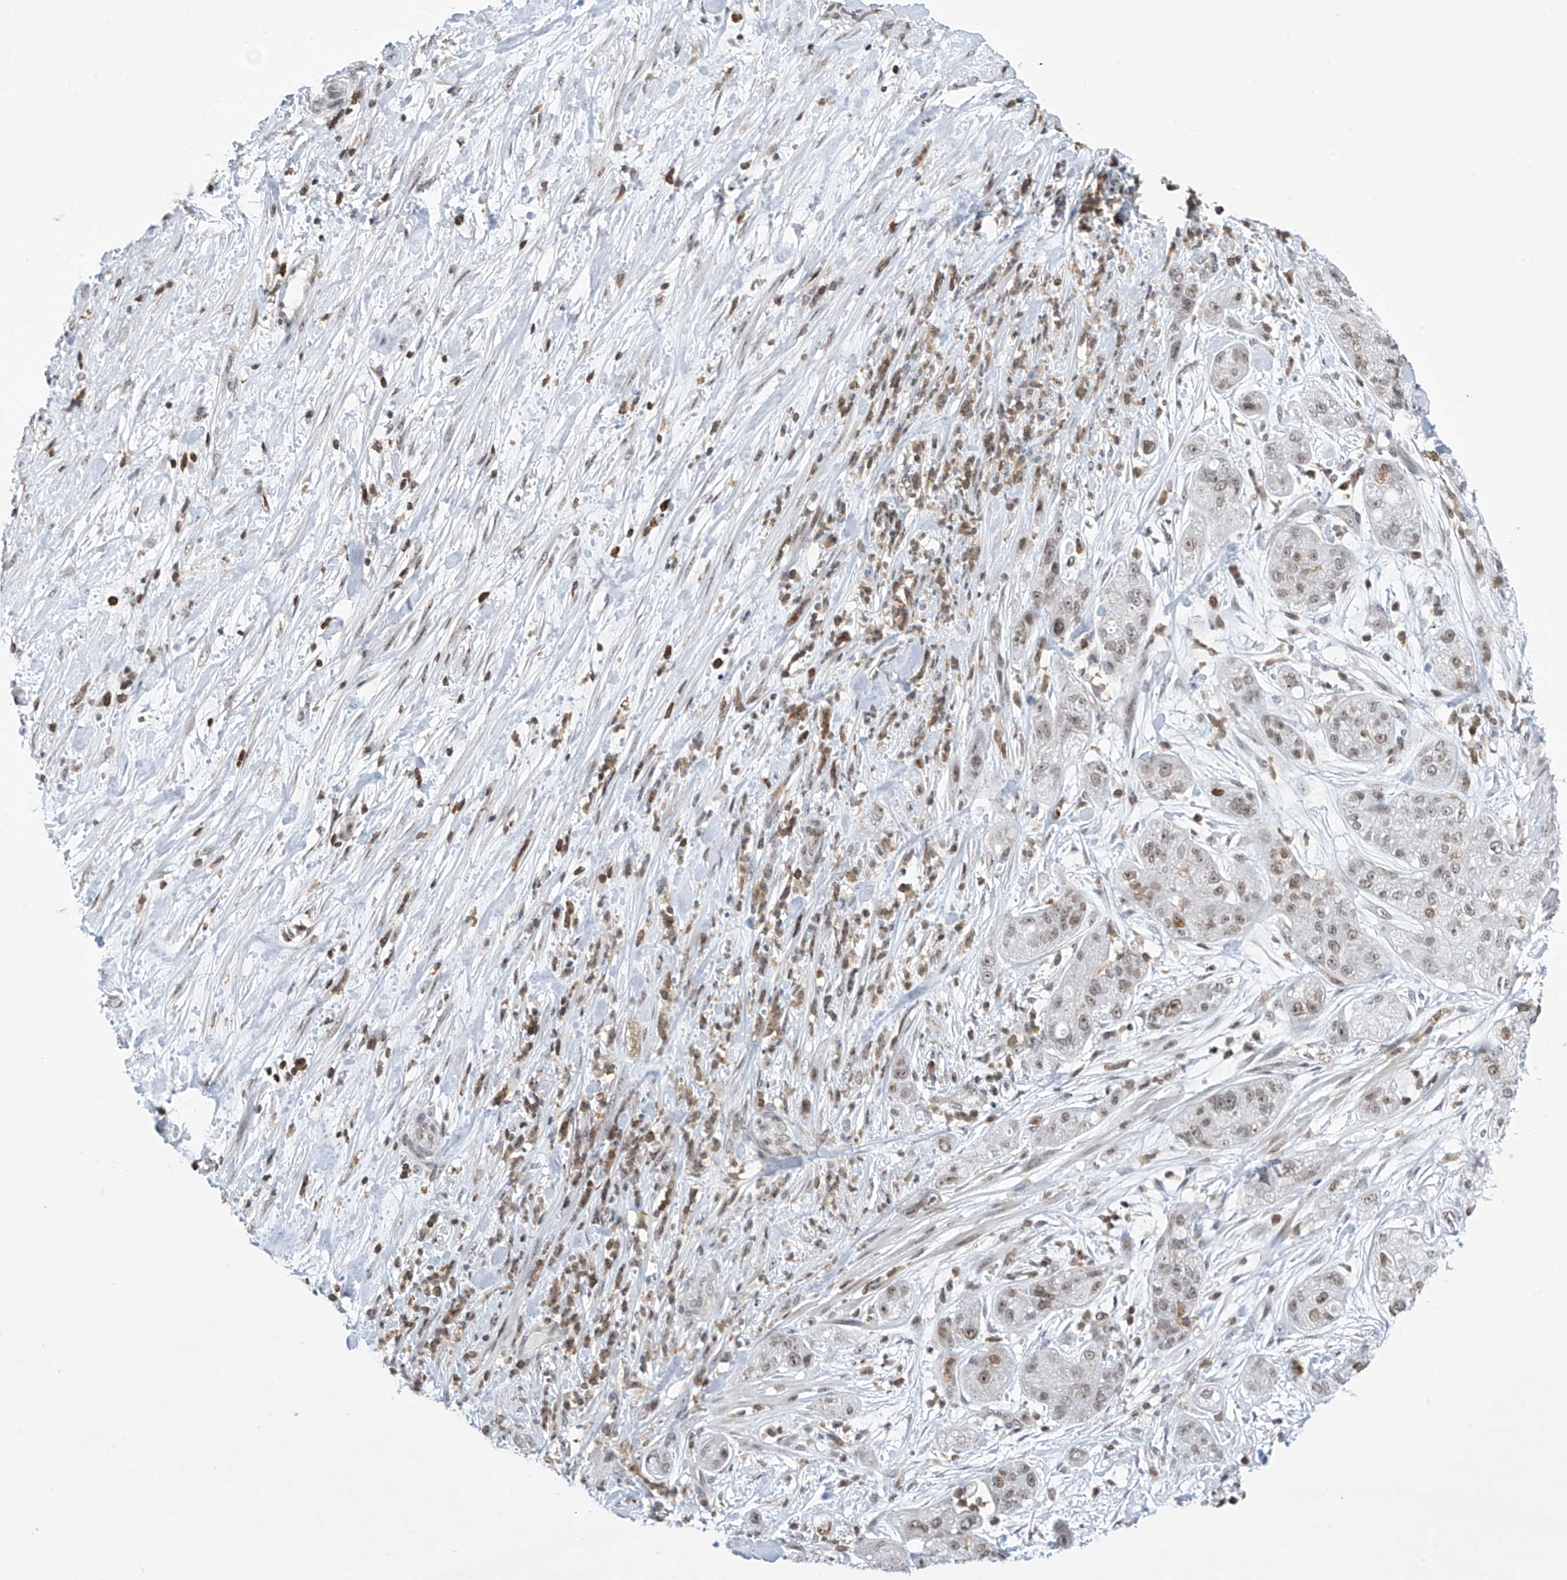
{"staining": {"intensity": "weak", "quantity": "<25%", "location": "nuclear"}, "tissue": "pancreatic cancer", "cell_type": "Tumor cells", "image_type": "cancer", "snomed": [{"axis": "morphology", "description": "Adenocarcinoma, NOS"}, {"axis": "topography", "description": "Pancreas"}], "caption": "Human pancreatic cancer (adenocarcinoma) stained for a protein using immunohistochemistry (IHC) shows no positivity in tumor cells.", "gene": "MSL3", "patient": {"sex": "female", "age": 78}}